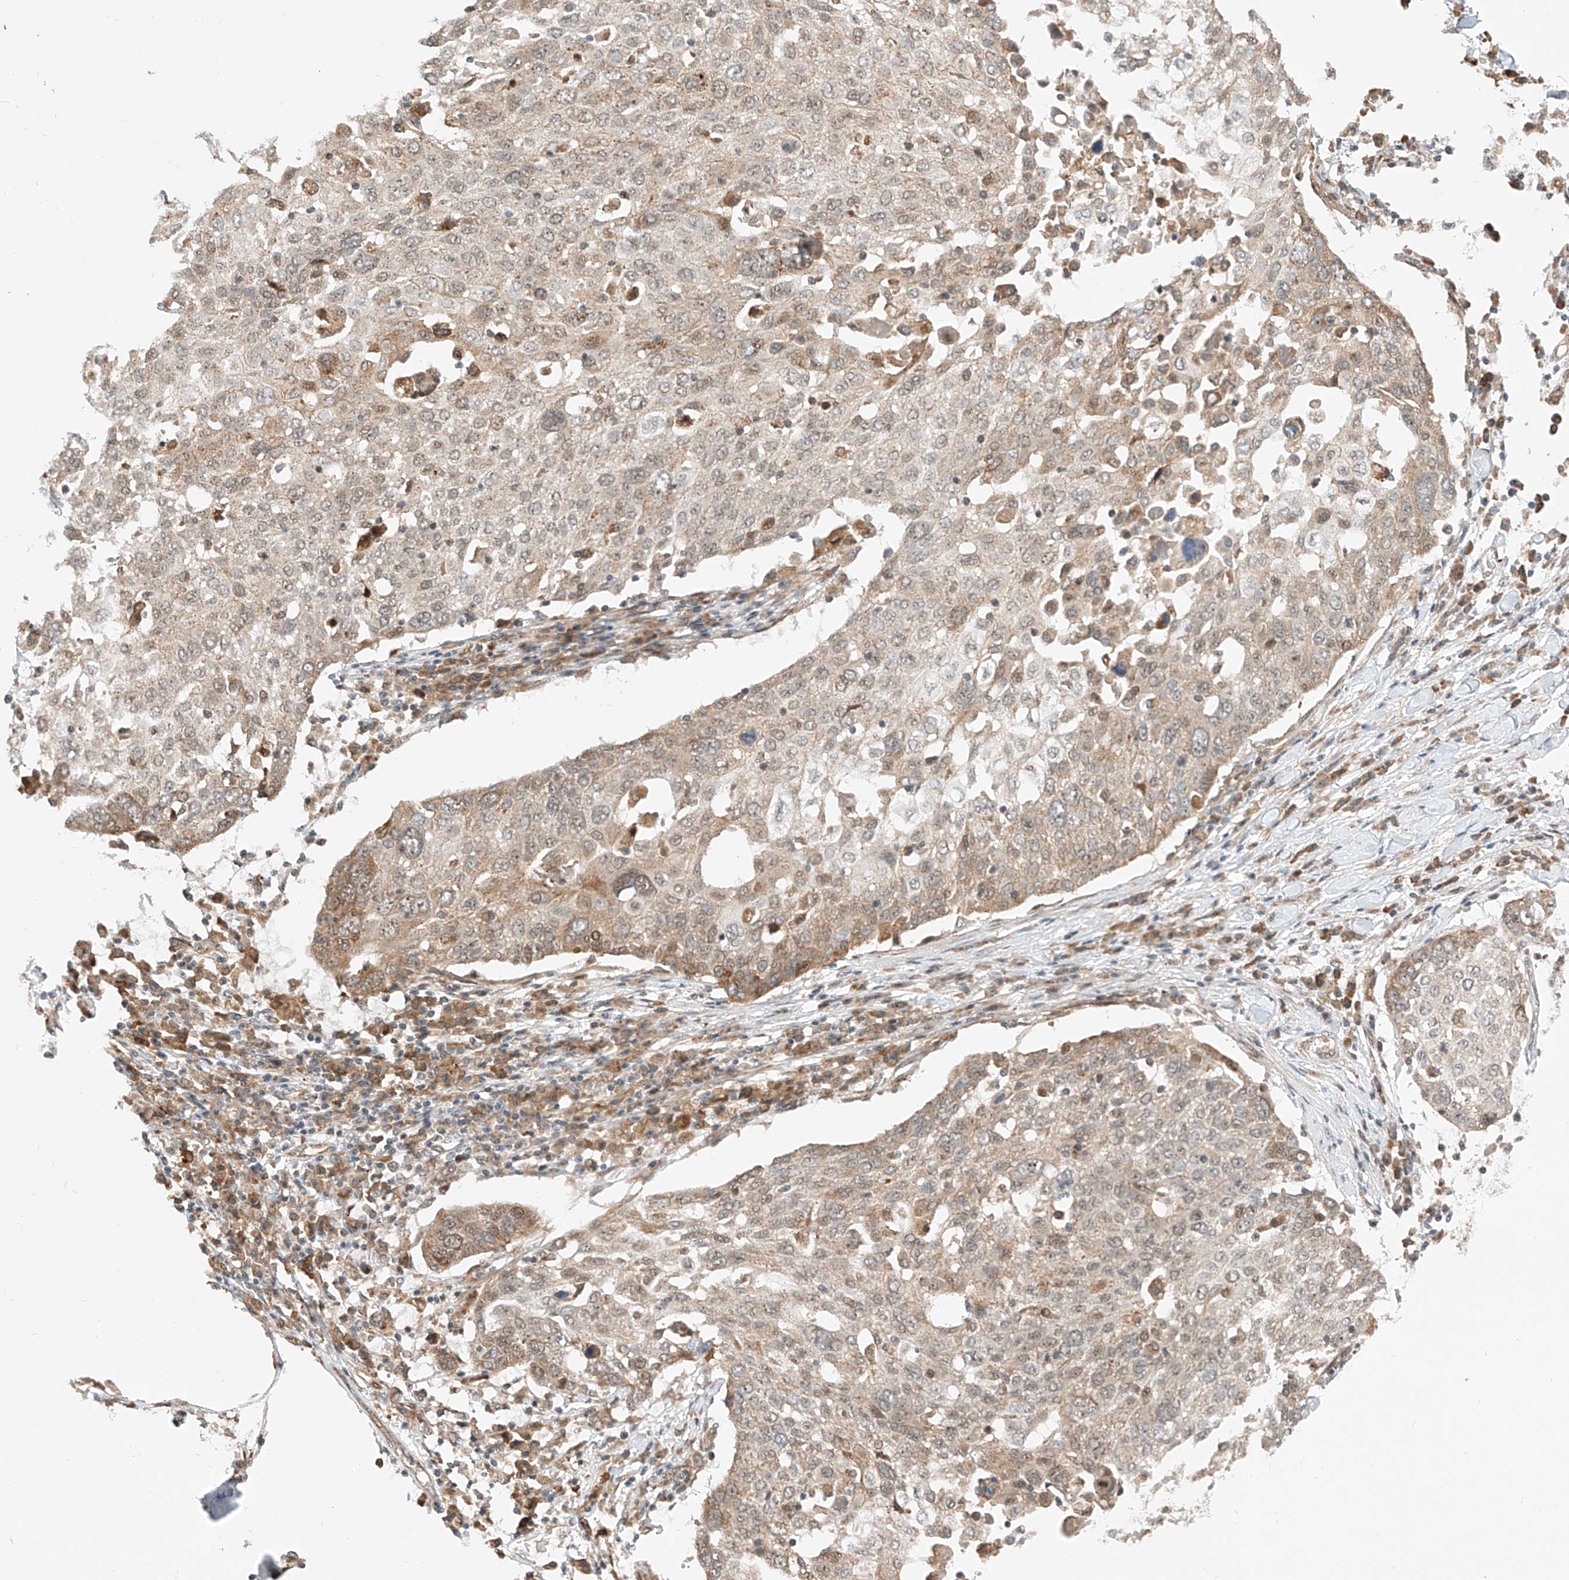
{"staining": {"intensity": "weak", "quantity": "25%-75%", "location": "cytoplasmic/membranous"}, "tissue": "lung cancer", "cell_type": "Tumor cells", "image_type": "cancer", "snomed": [{"axis": "morphology", "description": "Squamous cell carcinoma, NOS"}, {"axis": "topography", "description": "Lung"}], "caption": "The photomicrograph shows a brown stain indicating the presence of a protein in the cytoplasmic/membranous of tumor cells in lung cancer (squamous cell carcinoma).", "gene": "CPAMD8", "patient": {"sex": "male", "age": 65}}